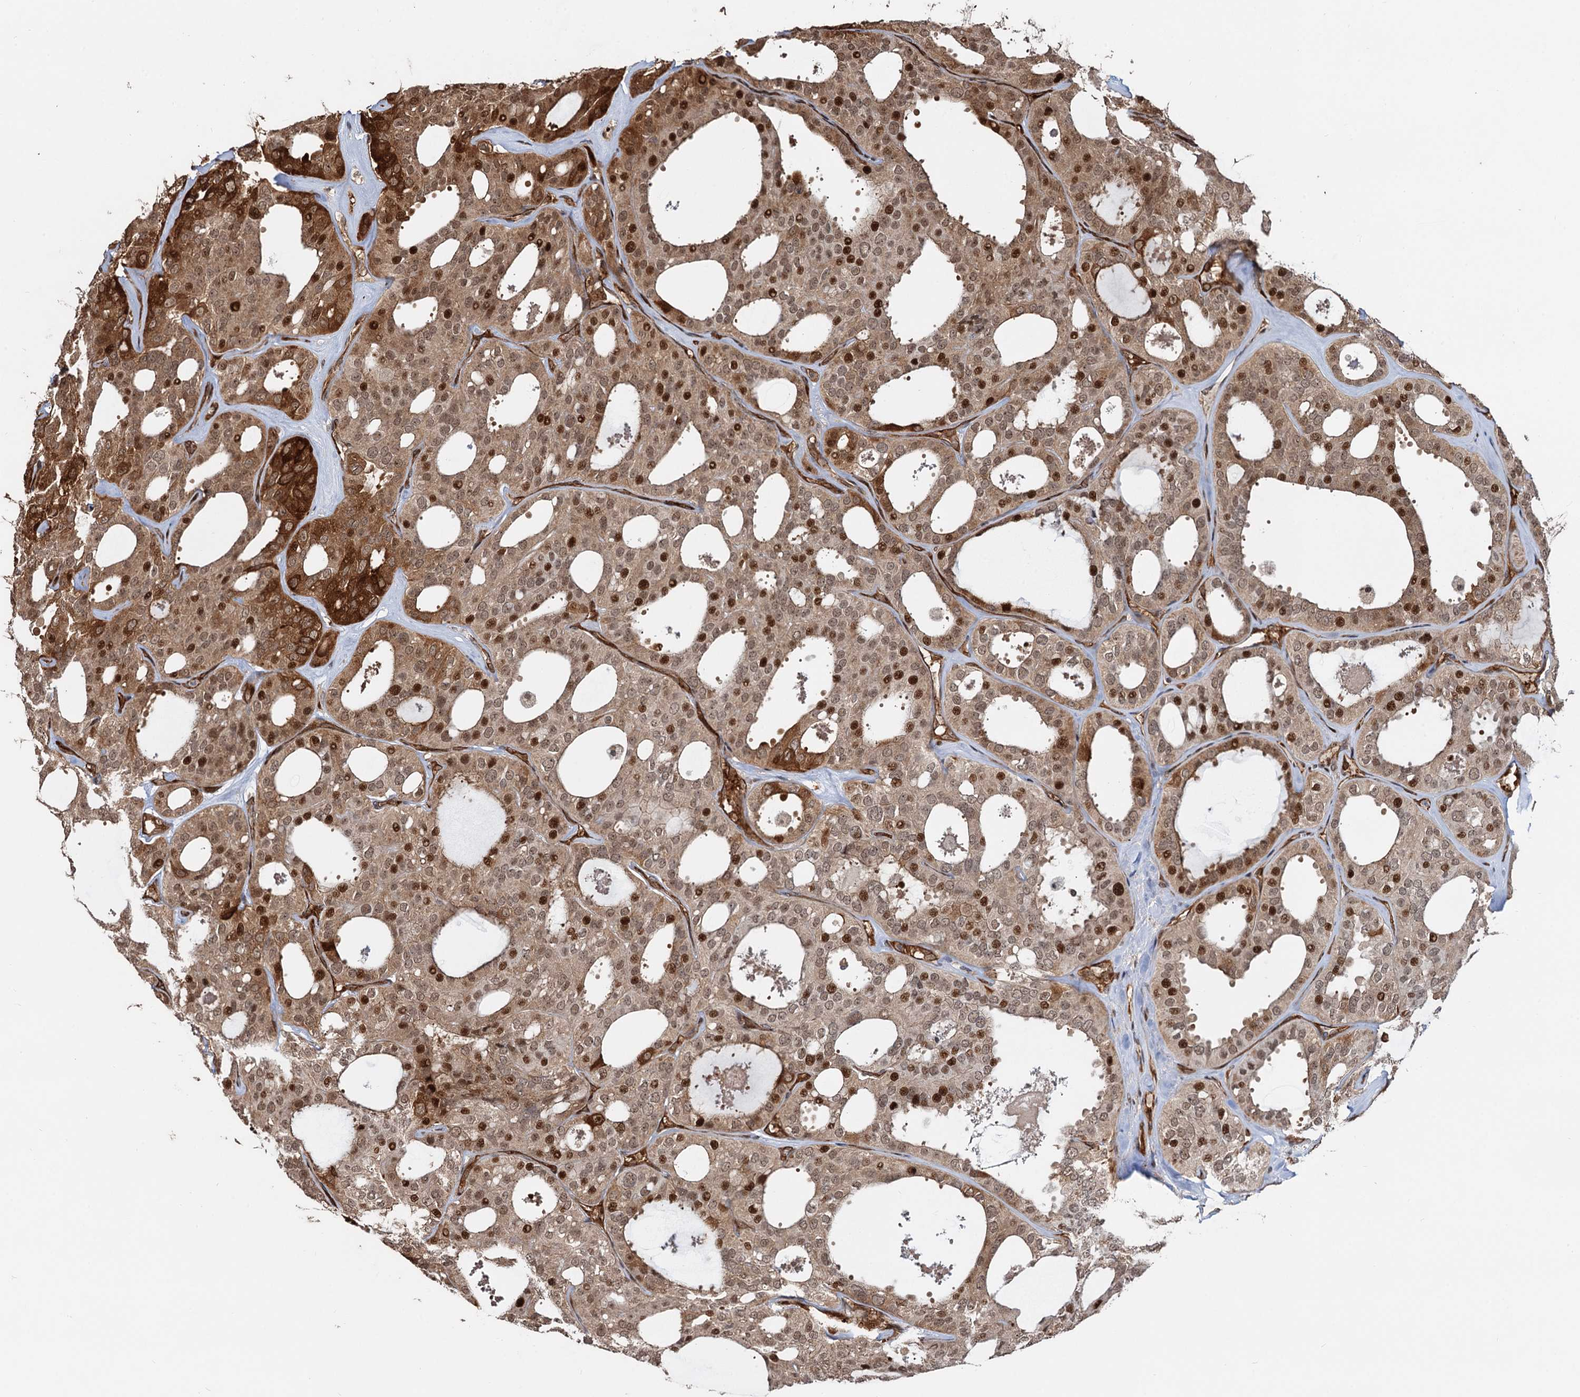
{"staining": {"intensity": "moderate", "quantity": ">75%", "location": "cytoplasmic/membranous,nuclear"}, "tissue": "thyroid cancer", "cell_type": "Tumor cells", "image_type": "cancer", "snomed": [{"axis": "morphology", "description": "Follicular adenoma carcinoma, NOS"}, {"axis": "topography", "description": "Thyroid gland"}], "caption": "Thyroid cancer was stained to show a protein in brown. There is medium levels of moderate cytoplasmic/membranous and nuclear staining in about >75% of tumor cells. (DAB (3,3'-diaminobenzidine) = brown stain, brightfield microscopy at high magnification).", "gene": "SNRNP25", "patient": {"sex": "male", "age": 75}}